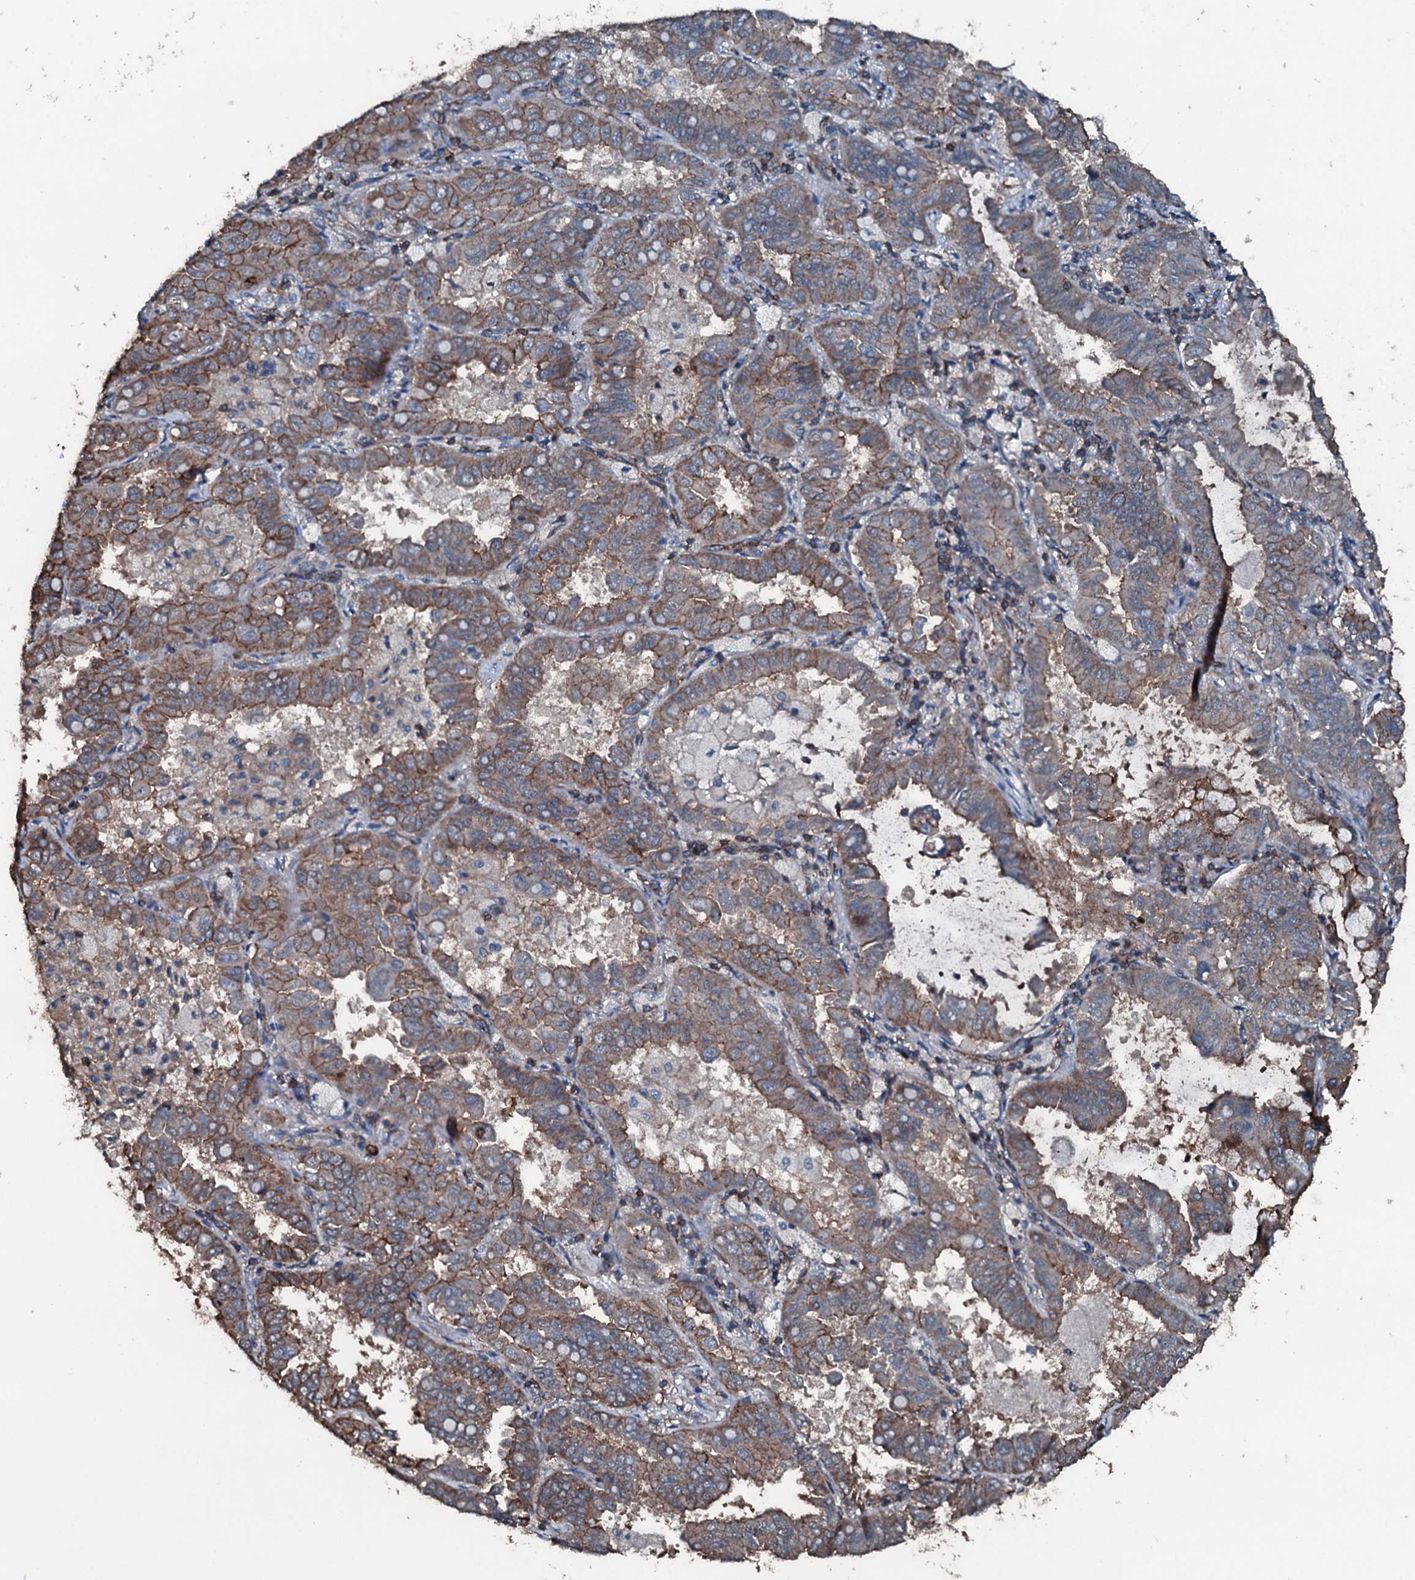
{"staining": {"intensity": "moderate", "quantity": "25%-75%", "location": "cytoplasmic/membranous"}, "tissue": "lung cancer", "cell_type": "Tumor cells", "image_type": "cancer", "snomed": [{"axis": "morphology", "description": "Adenocarcinoma, NOS"}, {"axis": "topography", "description": "Lung"}], "caption": "Protein positivity by immunohistochemistry reveals moderate cytoplasmic/membranous staining in approximately 25%-75% of tumor cells in lung cancer (adenocarcinoma). (DAB (3,3'-diaminobenzidine) IHC with brightfield microscopy, high magnification).", "gene": "SLC25A38", "patient": {"sex": "male", "age": 64}}